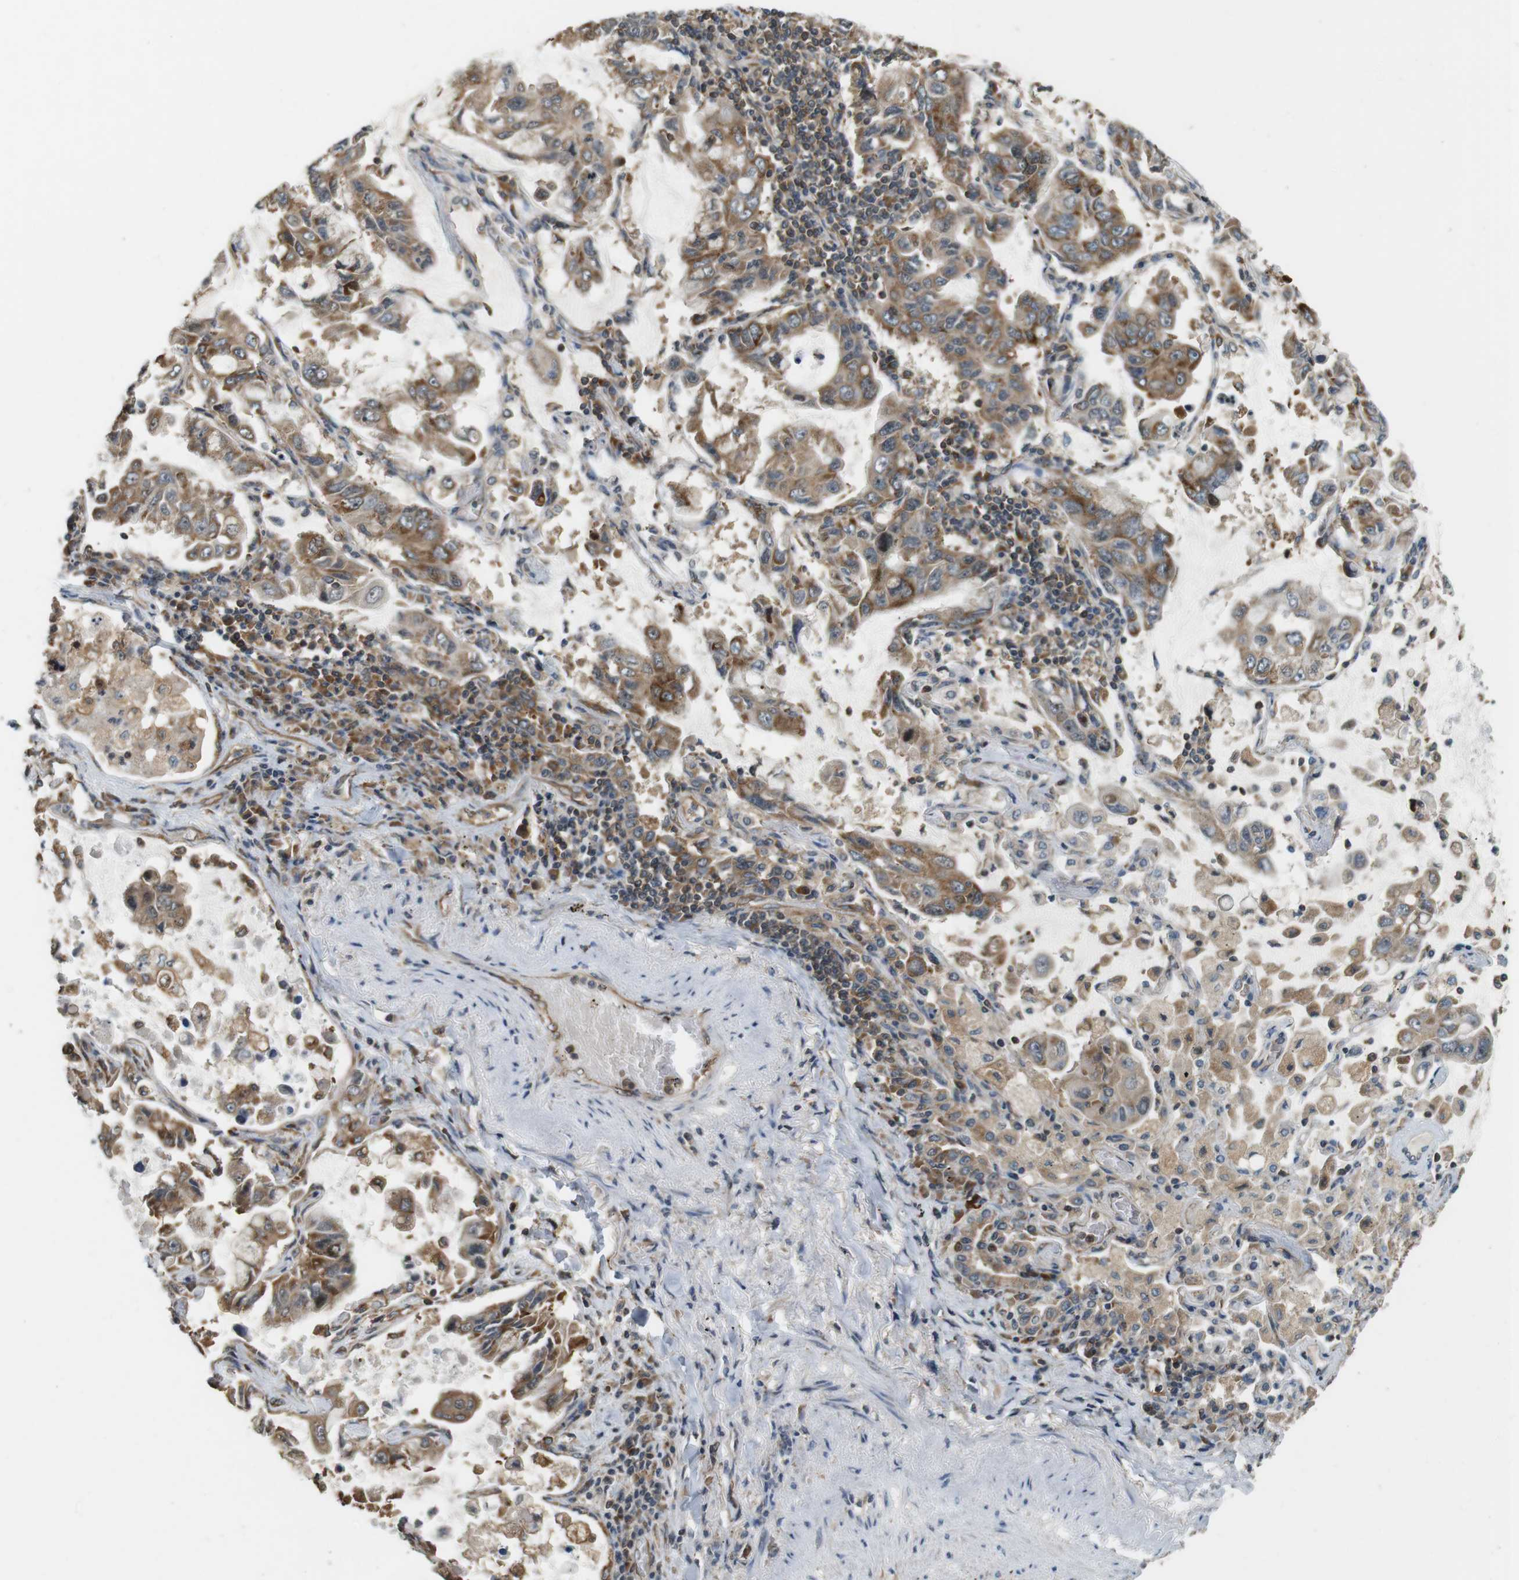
{"staining": {"intensity": "moderate", "quantity": ">75%", "location": "cytoplasmic/membranous"}, "tissue": "lung cancer", "cell_type": "Tumor cells", "image_type": "cancer", "snomed": [{"axis": "morphology", "description": "Adenocarcinoma, NOS"}, {"axis": "topography", "description": "Lung"}], "caption": "A medium amount of moderate cytoplasmic/membranous positivity is seen in approximately >75% of tumor cells in adenocarcinoma (lung) tissue.", "gene": "PA2G4", "patient": {"sex": "male", "age": 64}}